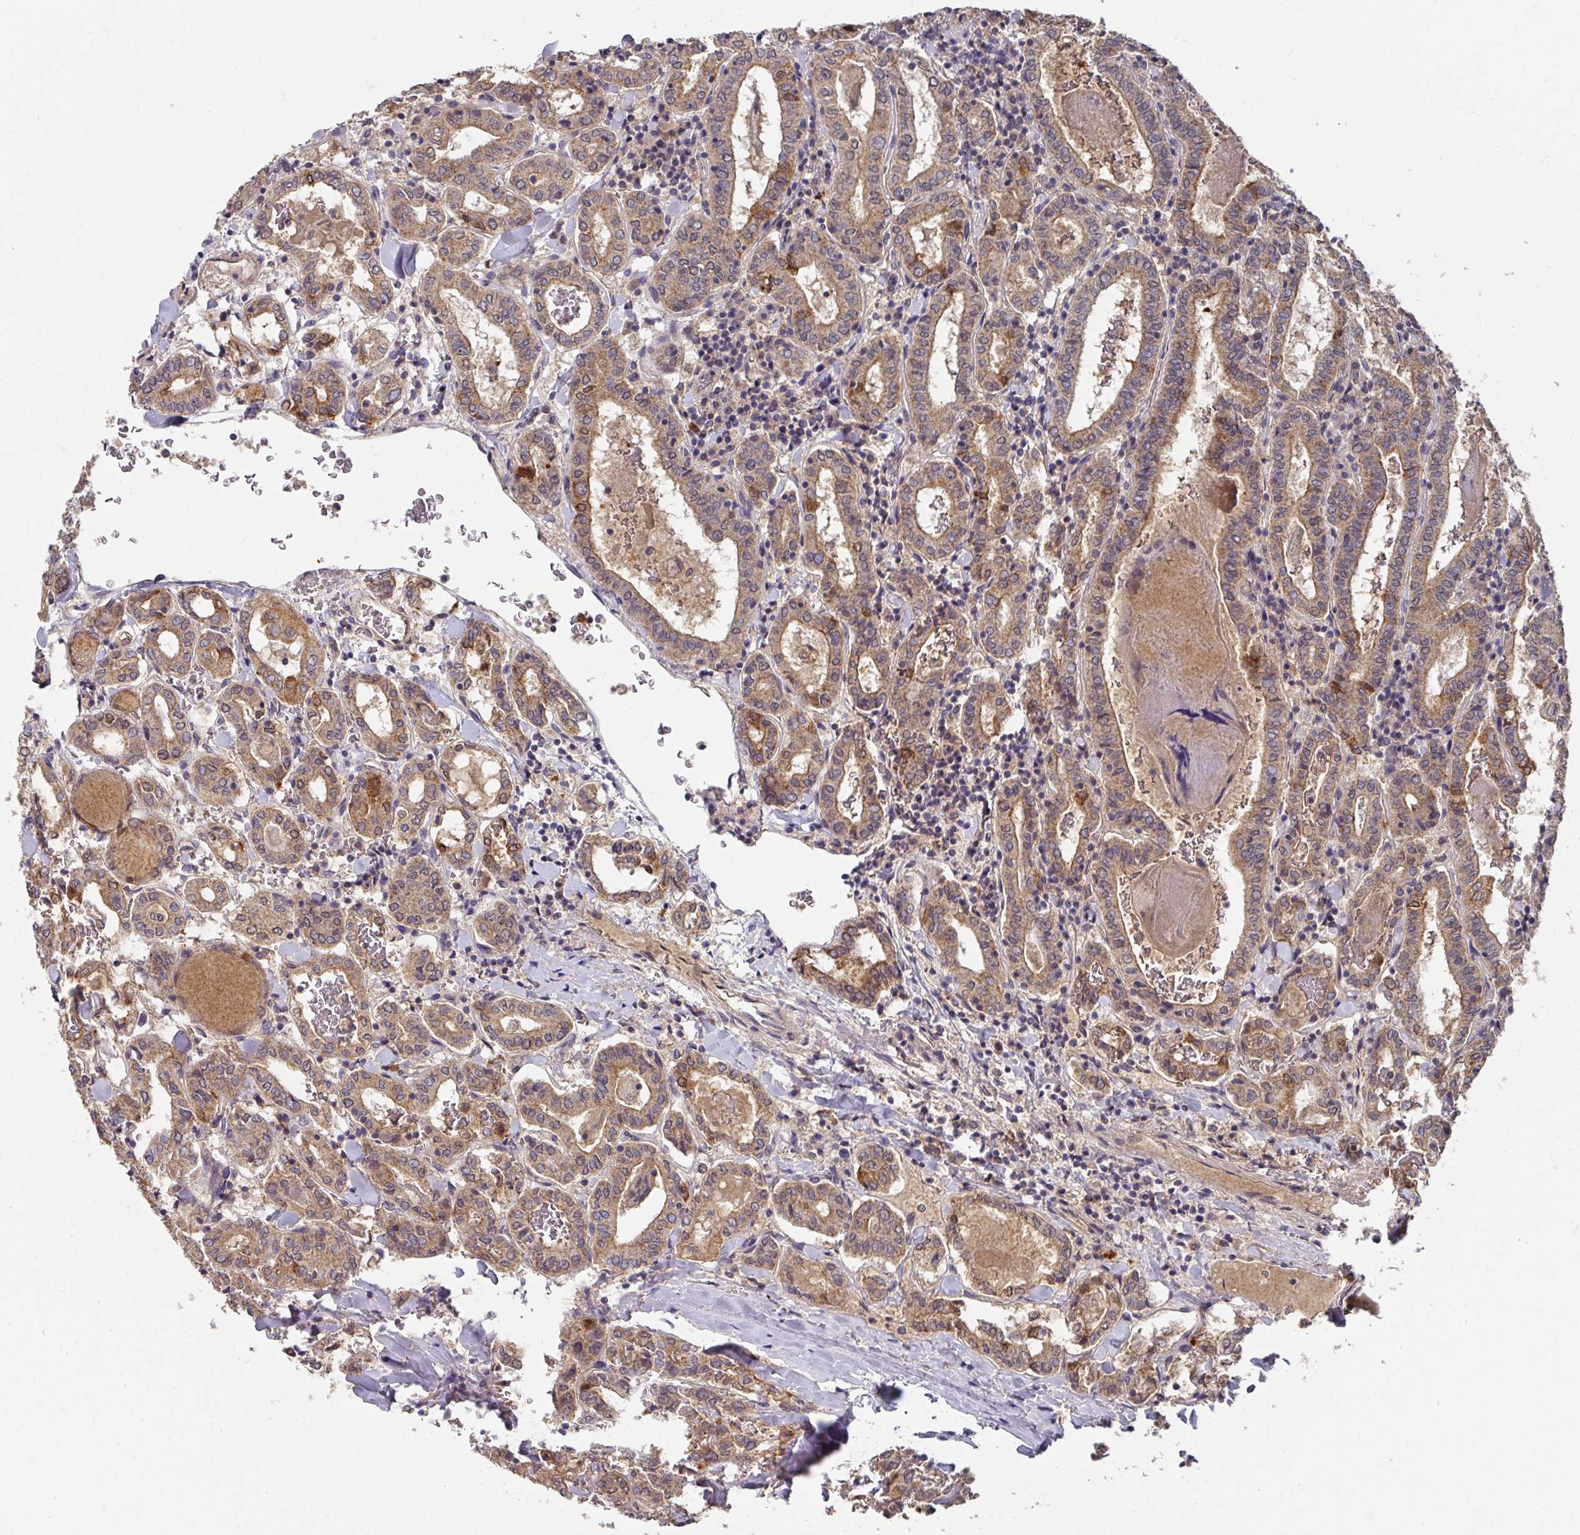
{"staining": {"intensity": "moderate", "quantity": ">75%", "location": "cytoplasmic/membranous"}, "tissue": "thyroid cancer", "cell_type": "Tumor cells", "image_type": "cancer", "snomed": [{"axis": "morphology", "description": "Papillary adenocarcinoma, NOS"}, {"axis": "topography", "description": "Thyroid gland"}], "caption": "This image shows immunohistochemistry (IHC) staining of human papillary adenocarcinoma (thyroid), with medium moderate cytoplasmic/membranous positivity in about >75% of tumor cells.", "gene": "EXTL3", "patient": {"sex": "female", "age": 72}}